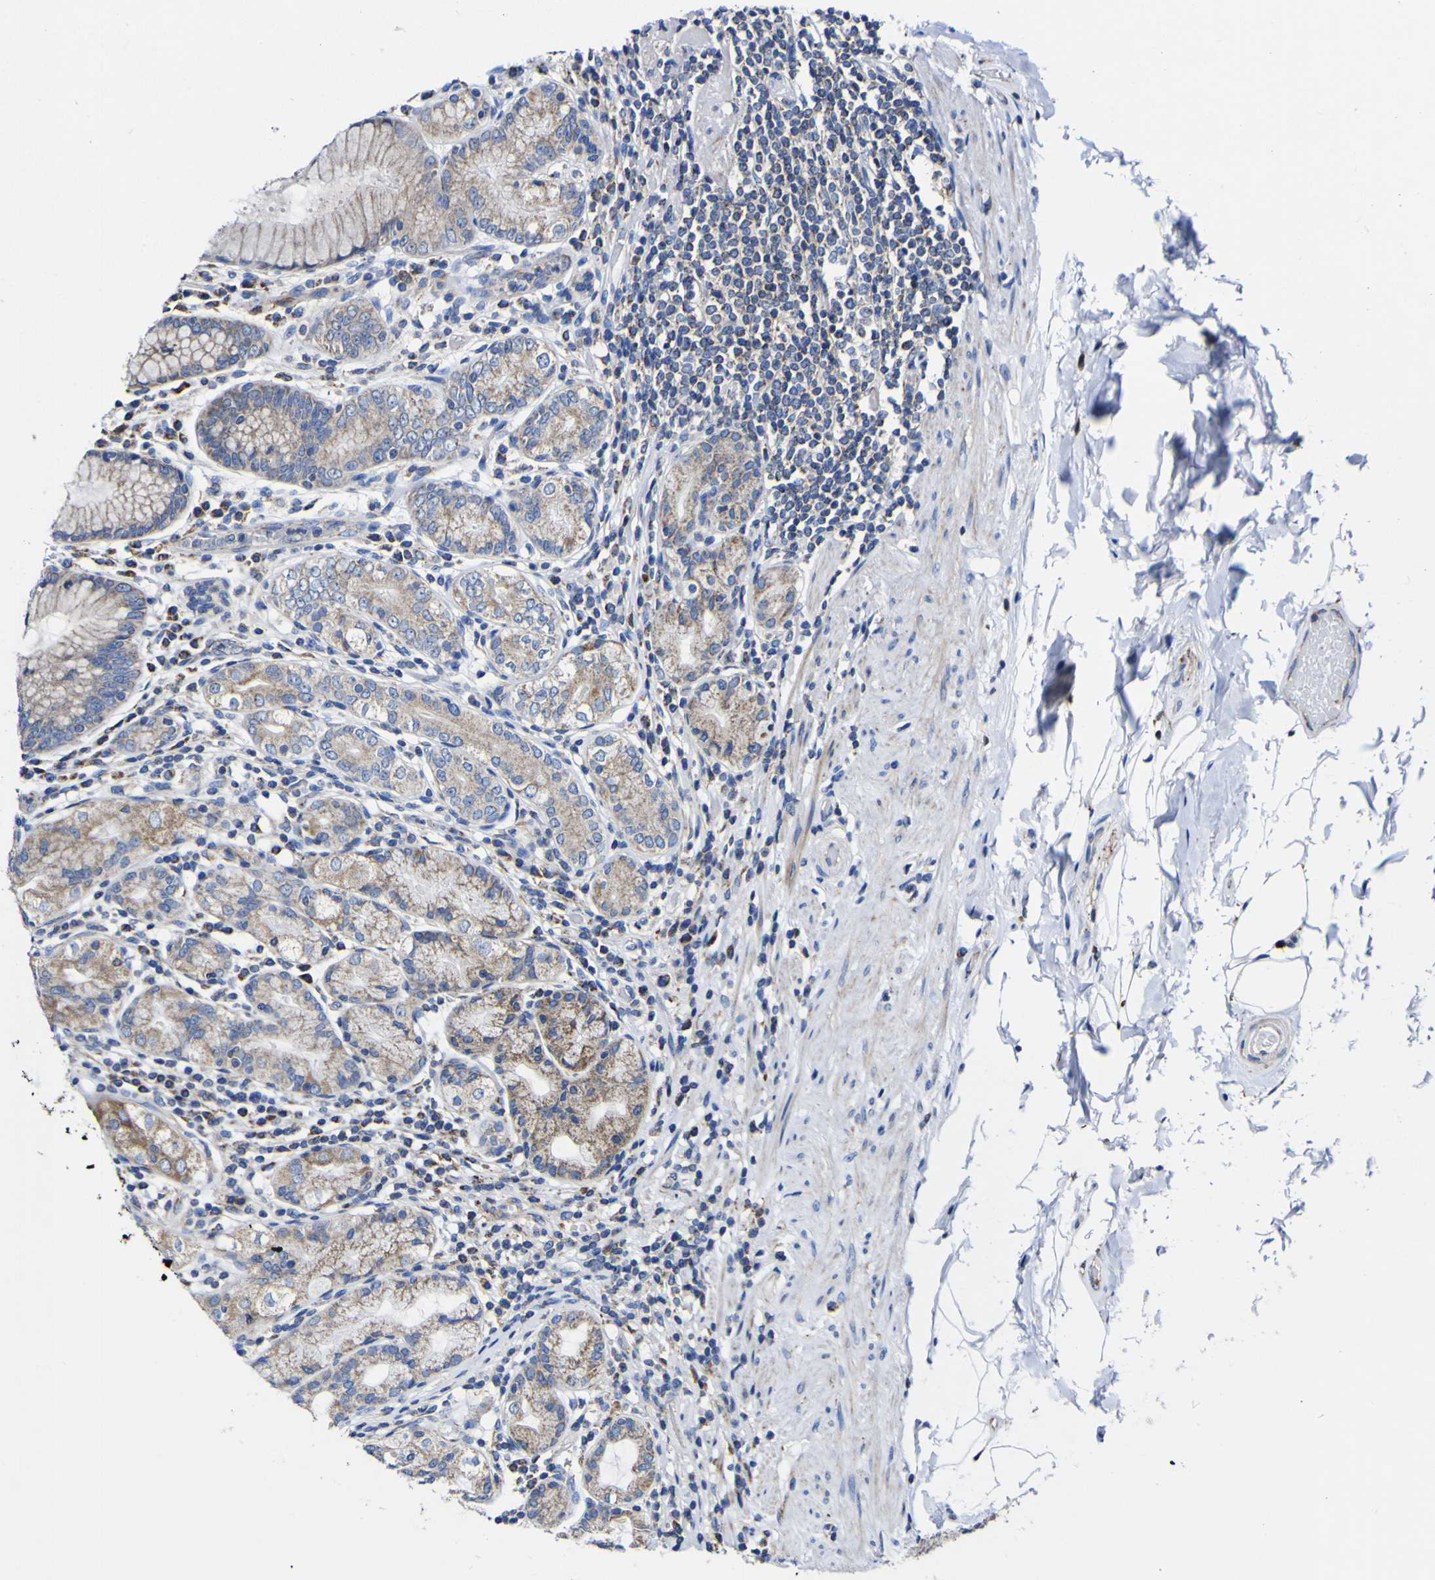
{"staining": {"intensity": "moderate", "quantity": ">75%", "location": "cytoplasmic/membranous"}, "tissue": "stomach", "cell_type": "Glandular cells", "image_type": "normal", "snomed": [{"axis": "morphology", "description": "Normal tissue, NOS"}, {"axis": "topography", "description": "Stomach, lower"}], "caption": "IHC (DAB) staining of normal stomach exhibits moderate cytoplasmic/membranous protein staining in approximately >75% of glandular cells.", "gene": "CCDC90B", "patient": {"sex": "female", "age": 76}}